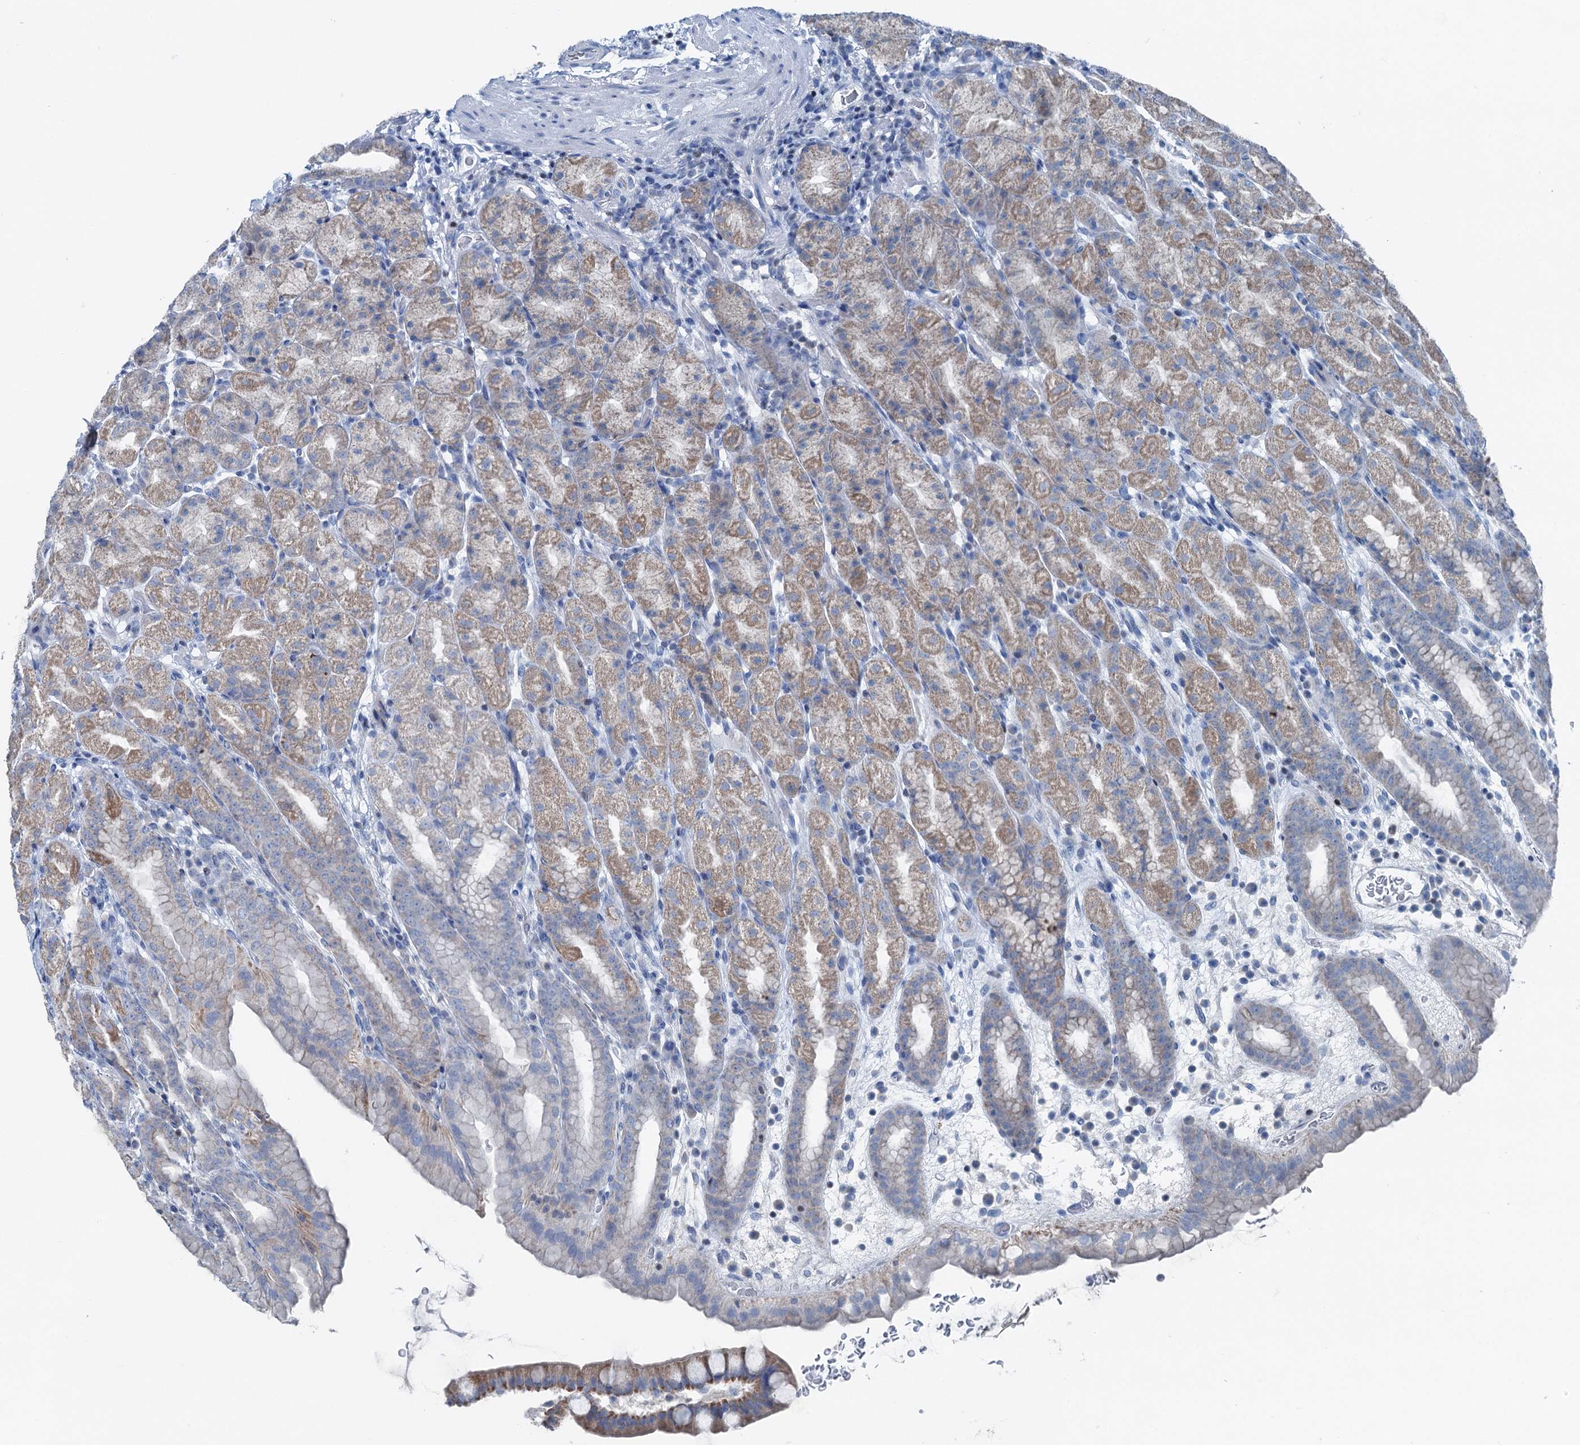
{"staining": {"intensity": "moderate", "quantity": "25%-75%", "location": "cytoplasmic/membranous"}, "tissue": "stomach", "cell_type": "Glandular cells", "image_type": "normal", "snomed": [{"axis": "morphology", "description": "Normal tissue, NOS"}, {"axis": "topography", "description": "Stomach, upper"}], "caption": "Protein staining shows moderate cytoplasmic/membranous expression in approximately 25%-75% of glandular cells in unremarkable stomach. (Brightfield microscopy of DAB IHC at high magnification).", "gene": "ELP4", "patient": {"sex": "male", "age": 68}}